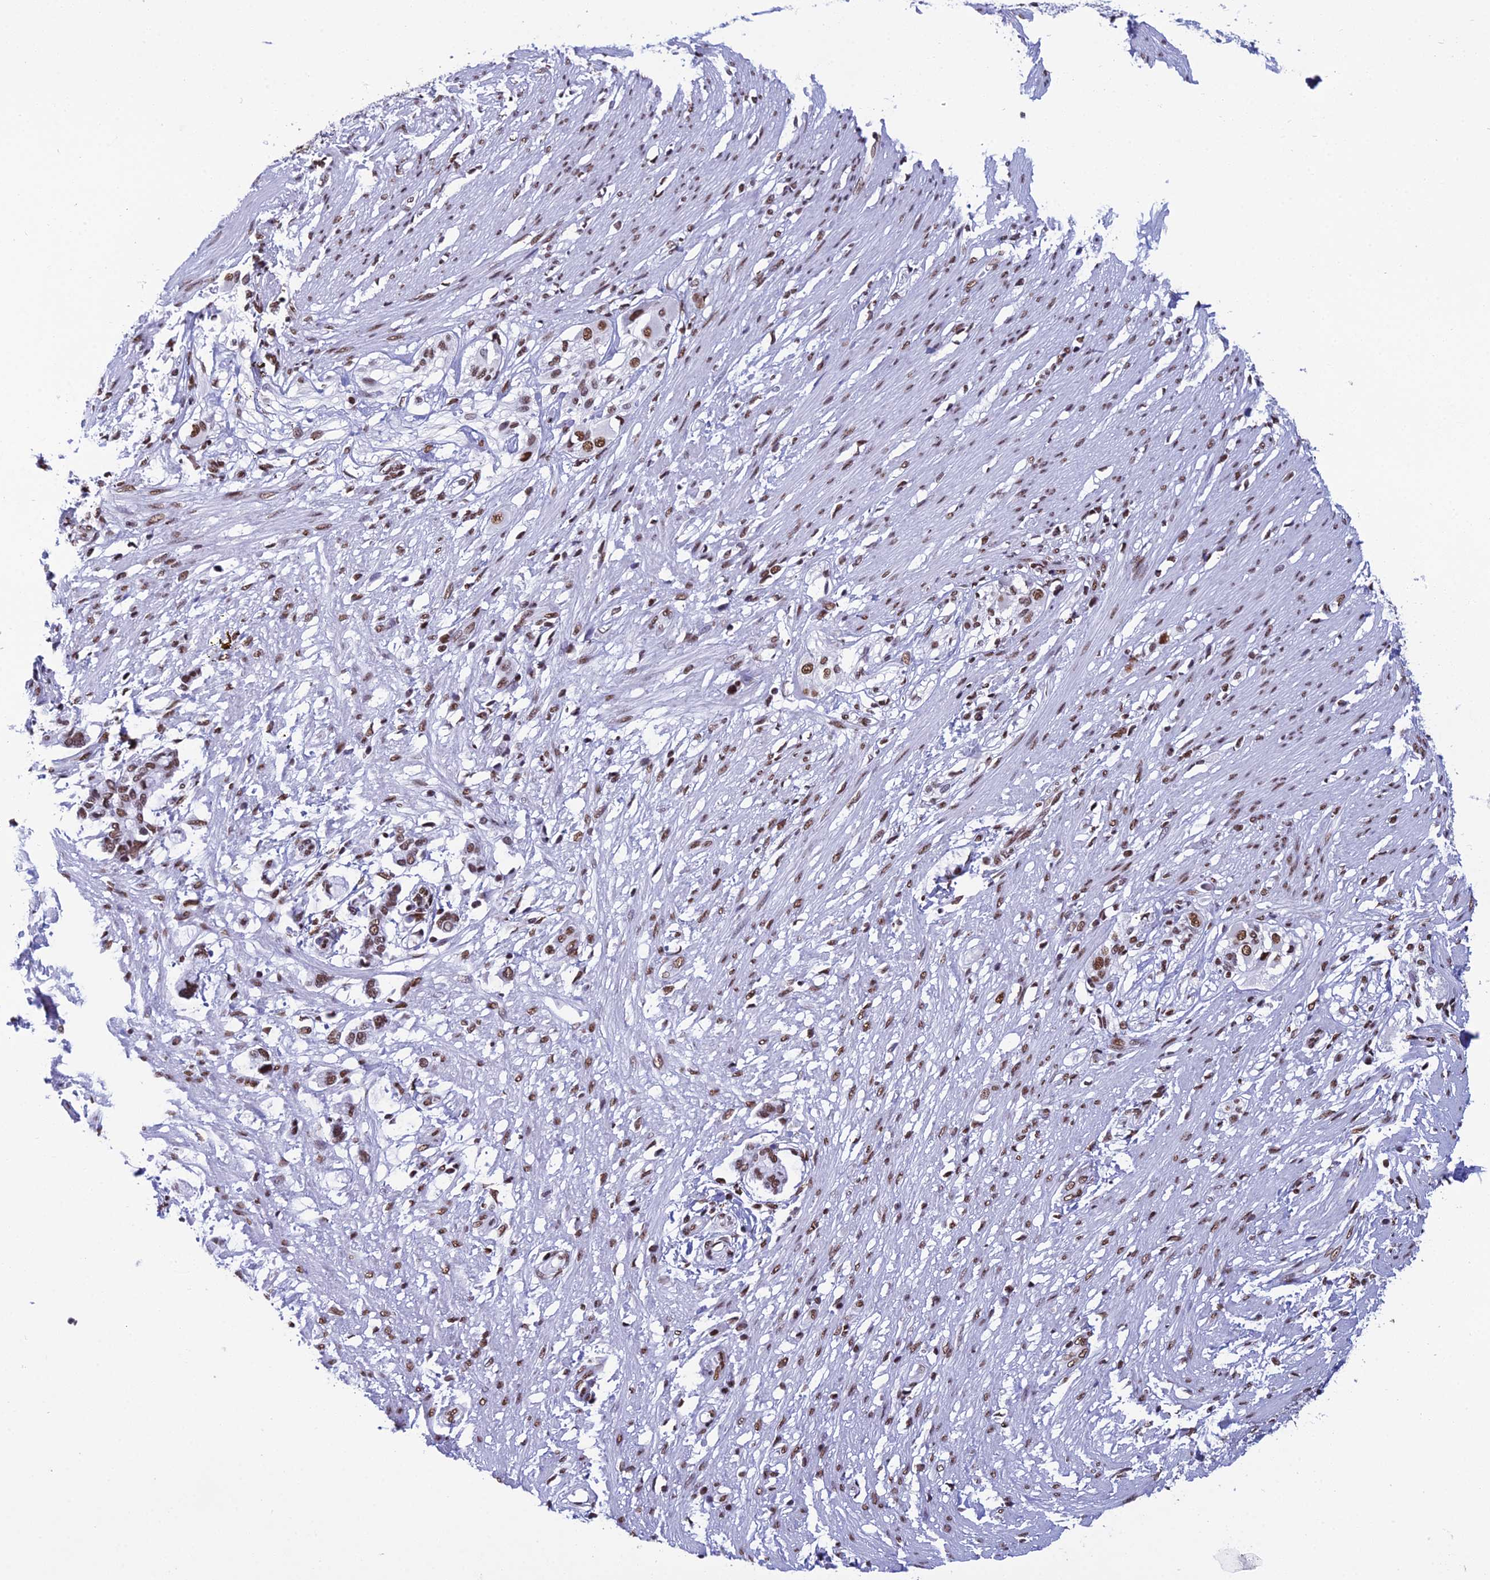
{"staining": {"intensity": "moderate", "quantity": ">75%", "location": "nuclear"}, "tissue": "smooth muscle", "cell_type": "Smooth muscle cells", "image_type": "normal", "snomed": [{"axis": "morphology", "description": "Normal tissue, NOS"}, {"axis": "morphology", "description": "Adenocarcinoma, NOS"}, {"axis": "topography", "description": "Colon"}, {"axis": "topography", "description": "Peripheral nerve tissue"}], "caption": "Protein positivity by IHC exhibits moderate nuclear expression in approximately >75% of smooth muscle cells in normal smooth muscle.", "gene": "PRAMEF12", "patient": {"sex": "male", "age": 14}}